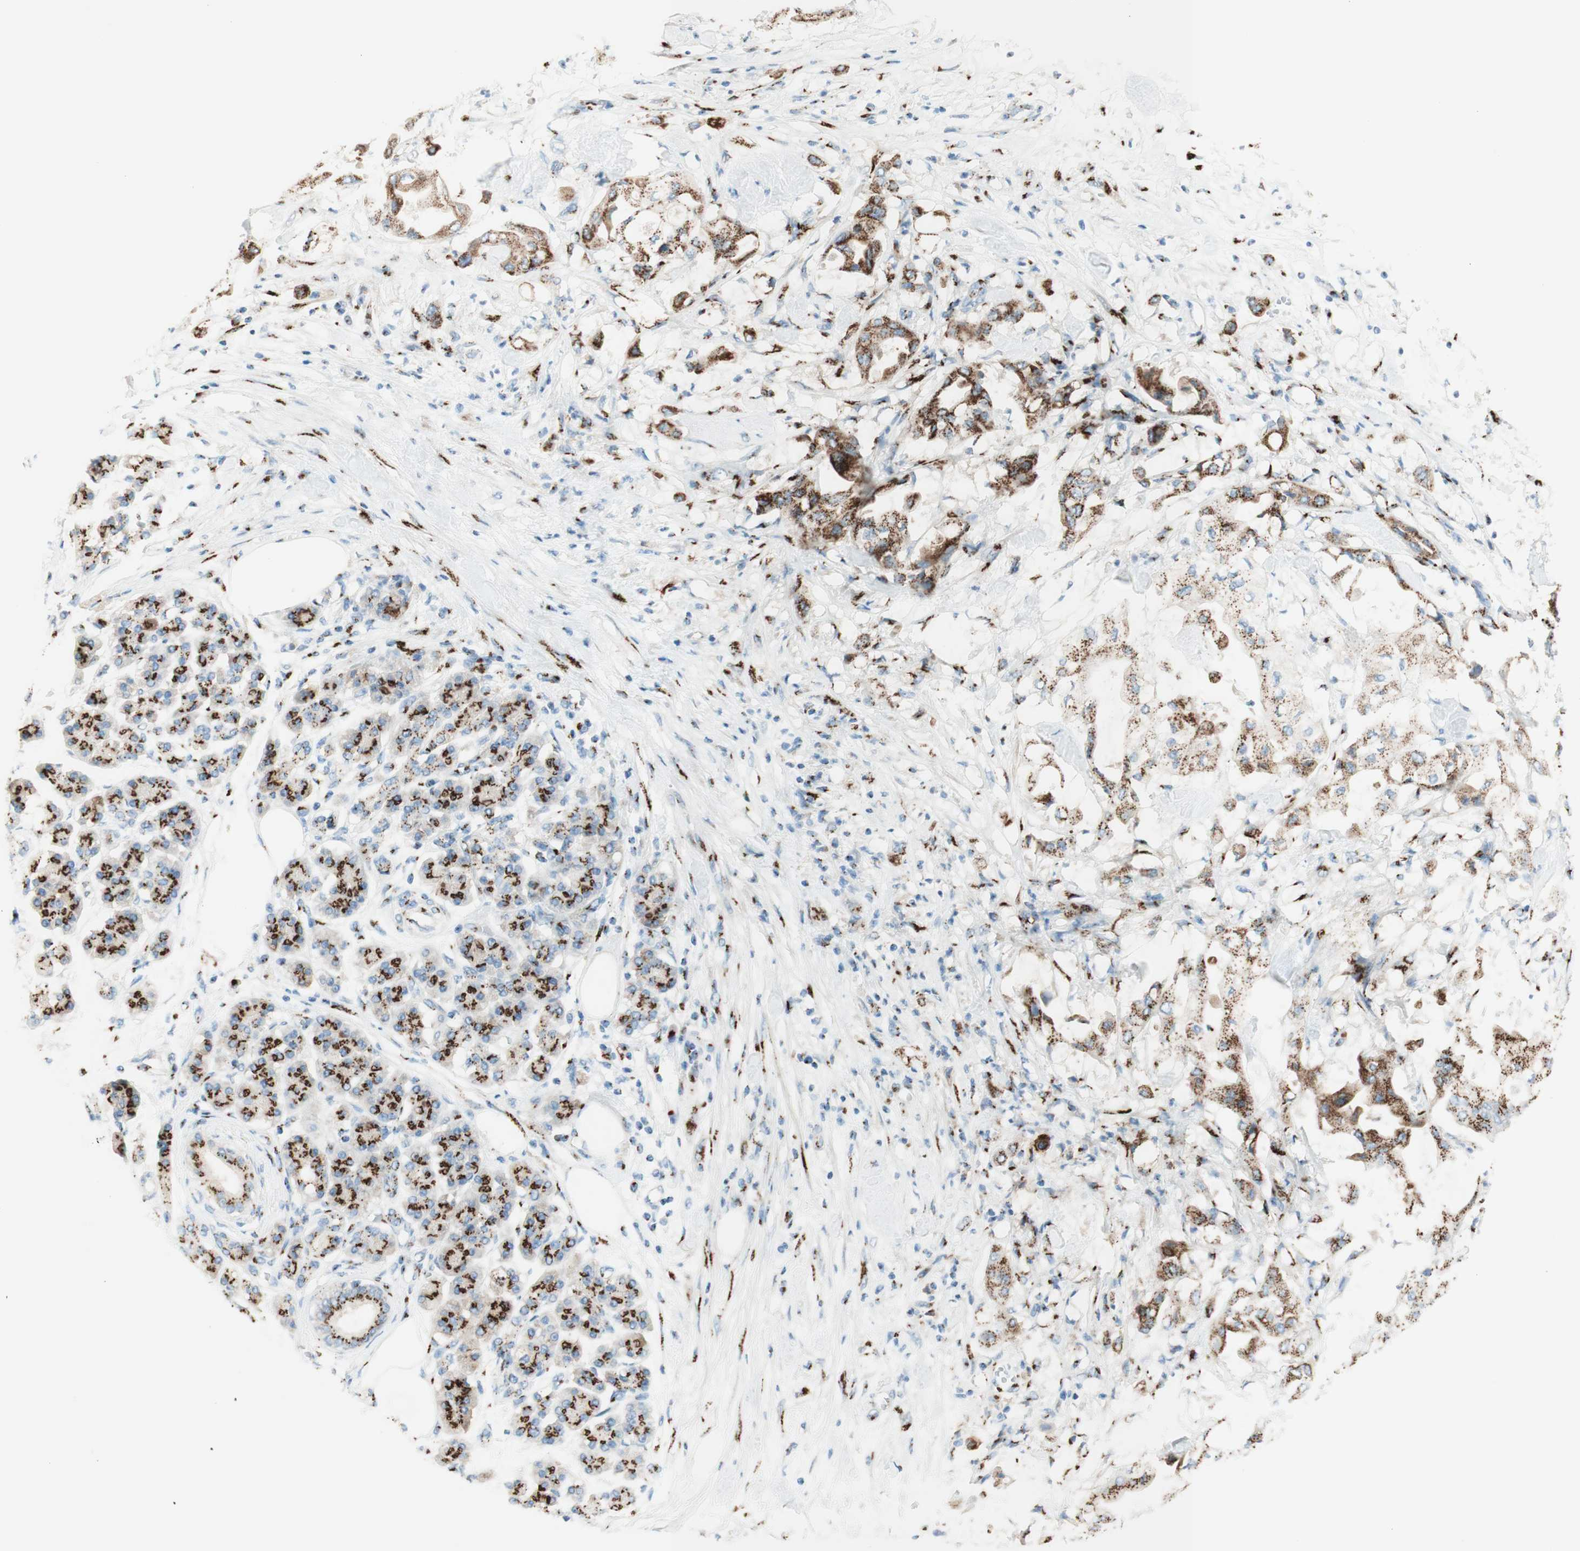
{"staining": {"intensity": "strong", "quantity": ">75%", "location": "cytoplasmic/membranous"}, "tissue": "pancreatic cancer", "cell_type": "Tumor cells", "image_type": "cancer", "snomed": [{"axis": "morphology", "description": "Adenocarcinoma, NOS"}, {"axis": "morphology", "description": "Adenocarcinoma, metastatic, NOS"}, {"axis": "topography", "description": "Lymph node"}, {"axis": "topography", "description": "Pancreas"}, {"axis": "topography", "description": "Duodenum"}], "caption": "An immunohistochemistry (IHC) micrograph of neoplastic tissue is shown. Protein staining in brown labels strong cytoplasmic/membranous positivity in adenocarcinoma (pancreatic) within tumor cells. The protein of interest is shown in brown color, while the nuclei are stained blue.", "gene": "GOLGB1", "patient": {"sex": "female", "age": 64}}